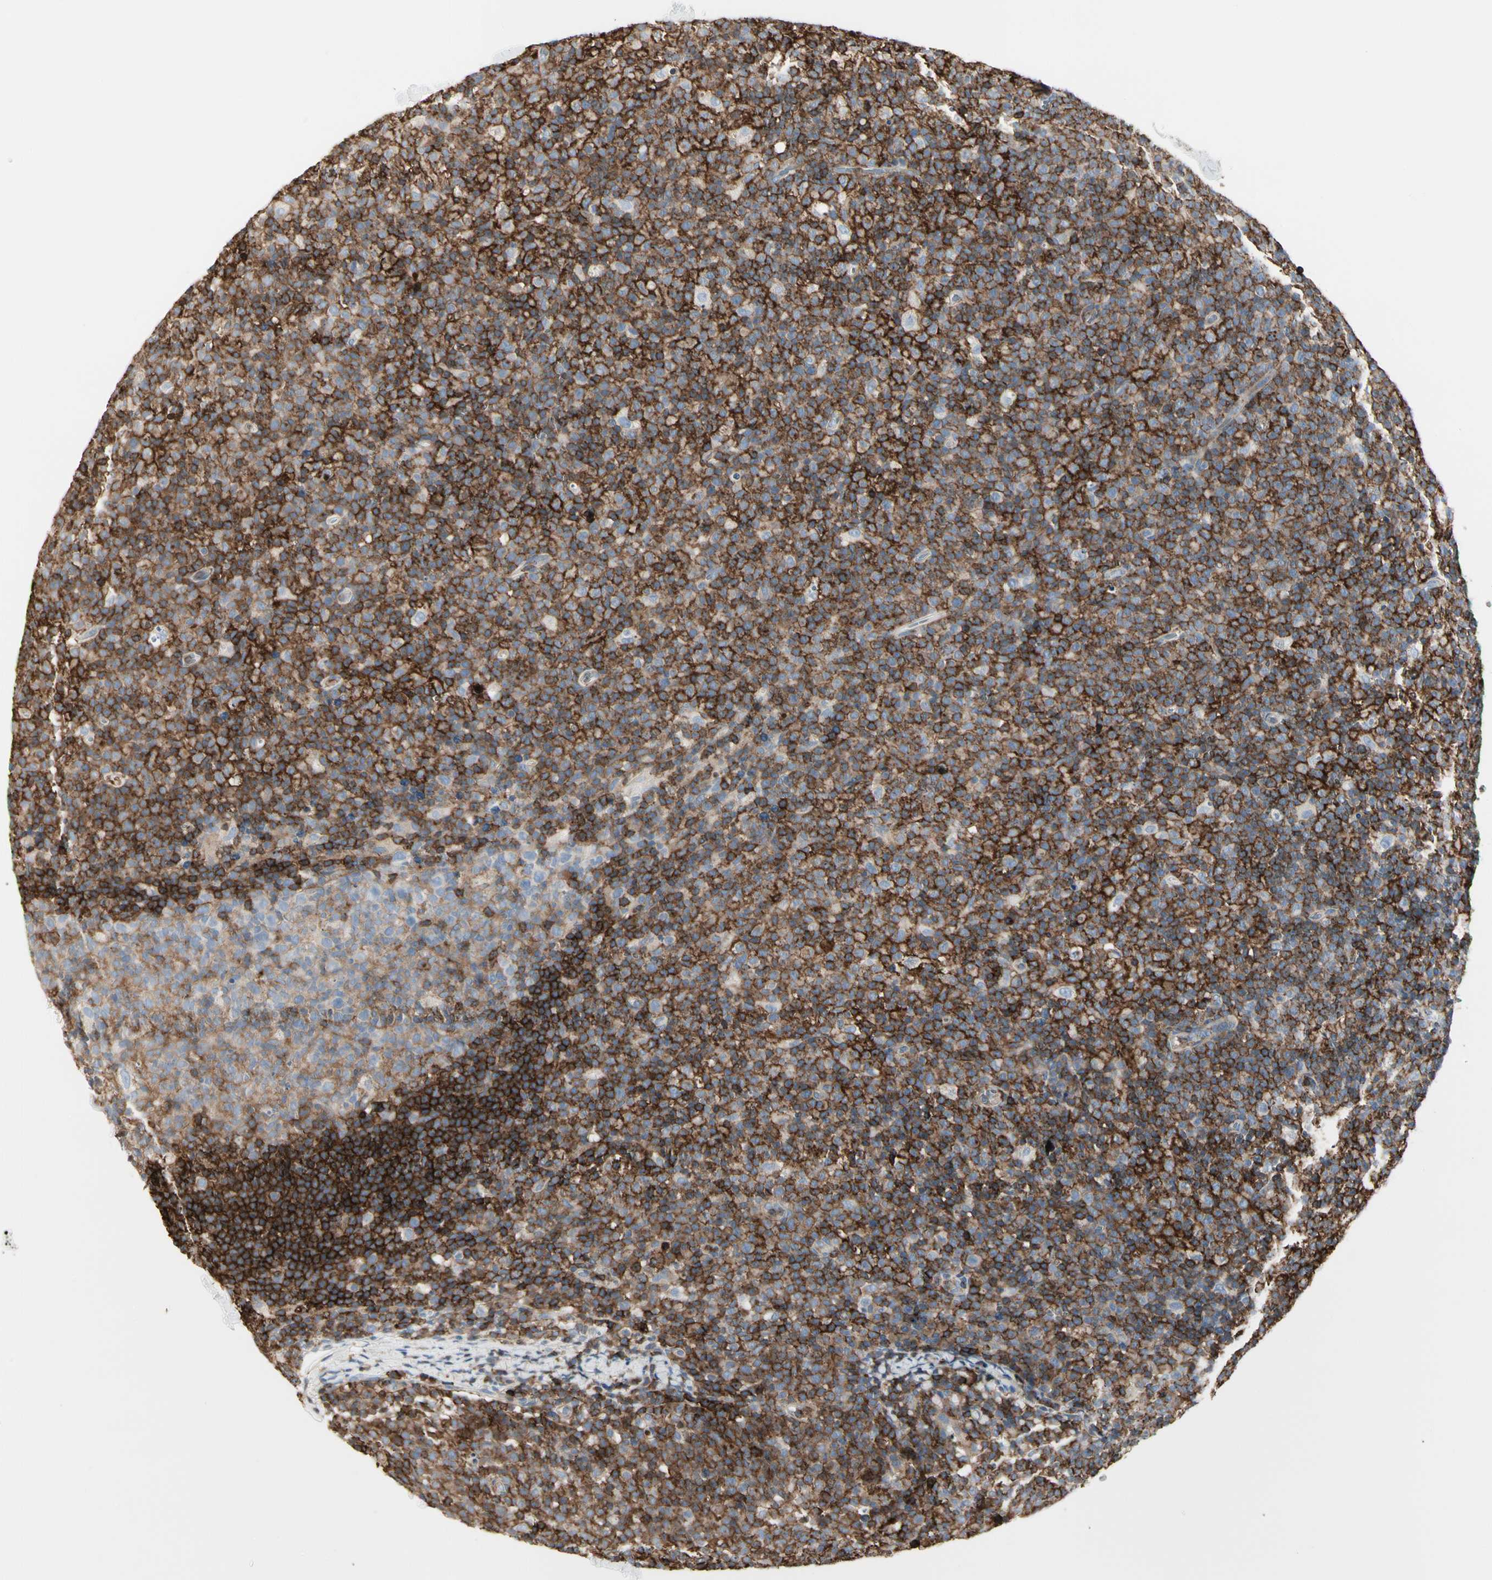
{"staining": {"intensity": "strong", "quantity": "<25%", "location": "cytoplasmic/membranous"}, "tissue": "lymph node", "cell_type": "Germinal center cells", "image_type": "normal", "snomed": [{"axis": "morphology", "description": "Normal tissue, NOS"}, {"axis": "morphology", "description": "Inflammation, NOS"}, {"axis": "topography", "description": "Lymph node"}], "caption": "A brown stain highlights strong cytoplasmic/membranous positivity of a protein in germinal center cells of normal human lymph node. (DAB IHC with brightfield microscopy, high magnification).", "gene": "CLEC2B", "patient": {"sex": "male", "age": 55}}